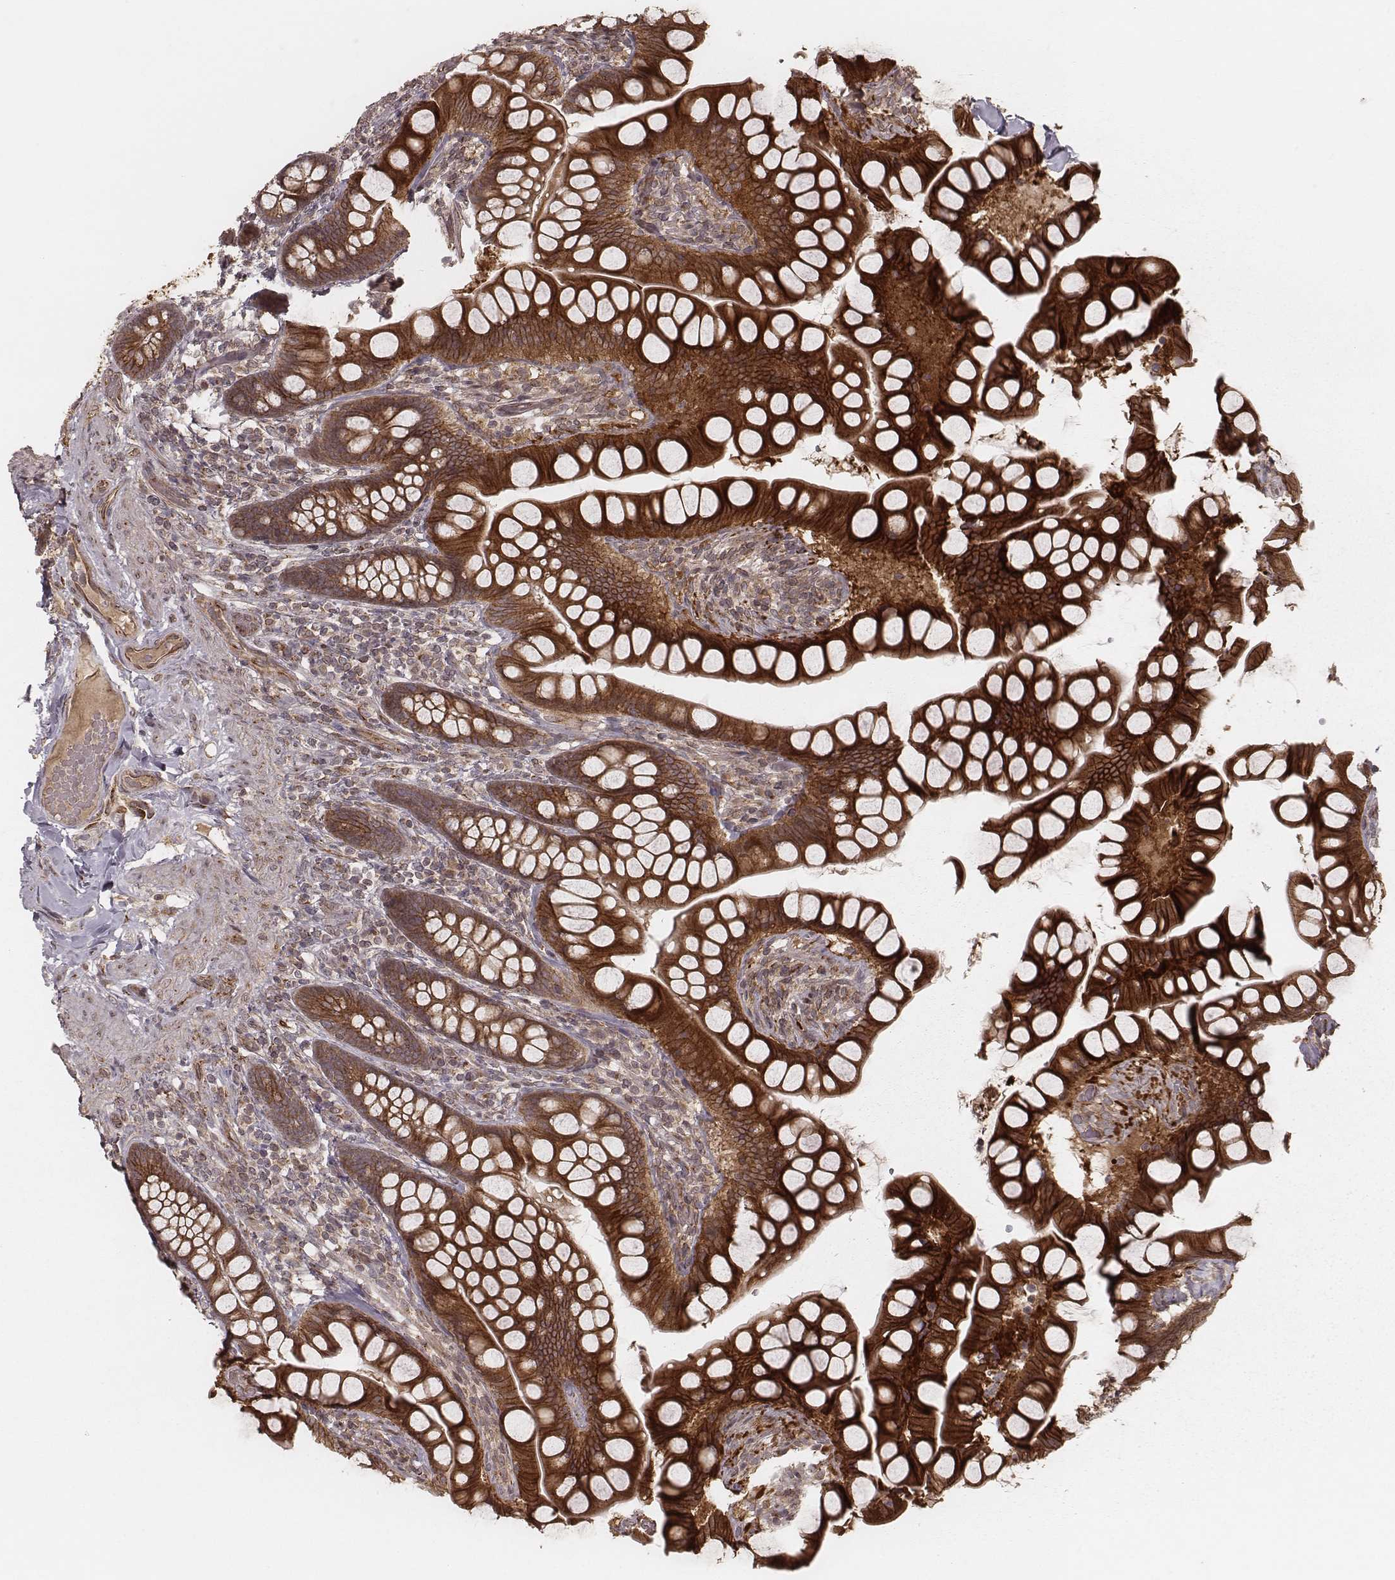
{"staining": {"intensity": "strong", "quantity": ">75%", "location": "cytoplasmic/membranous"}, "tissue": "small intestine", "cell_type": "Glandular cells", "image_type": "normal", "snomed": [{"axis": "morphology", "description": "Normal tissue, NOS"}, {"axis": "topography", "description": "Small intestine"}], "caption": "Immunohistochemical staining of normal small intestine exhibits high levels of strong cytoplasmic/membranous expression in about >75% of glandular cells.", "gene": "MYO19", "patient": {"sex": "male", "age": 70}}